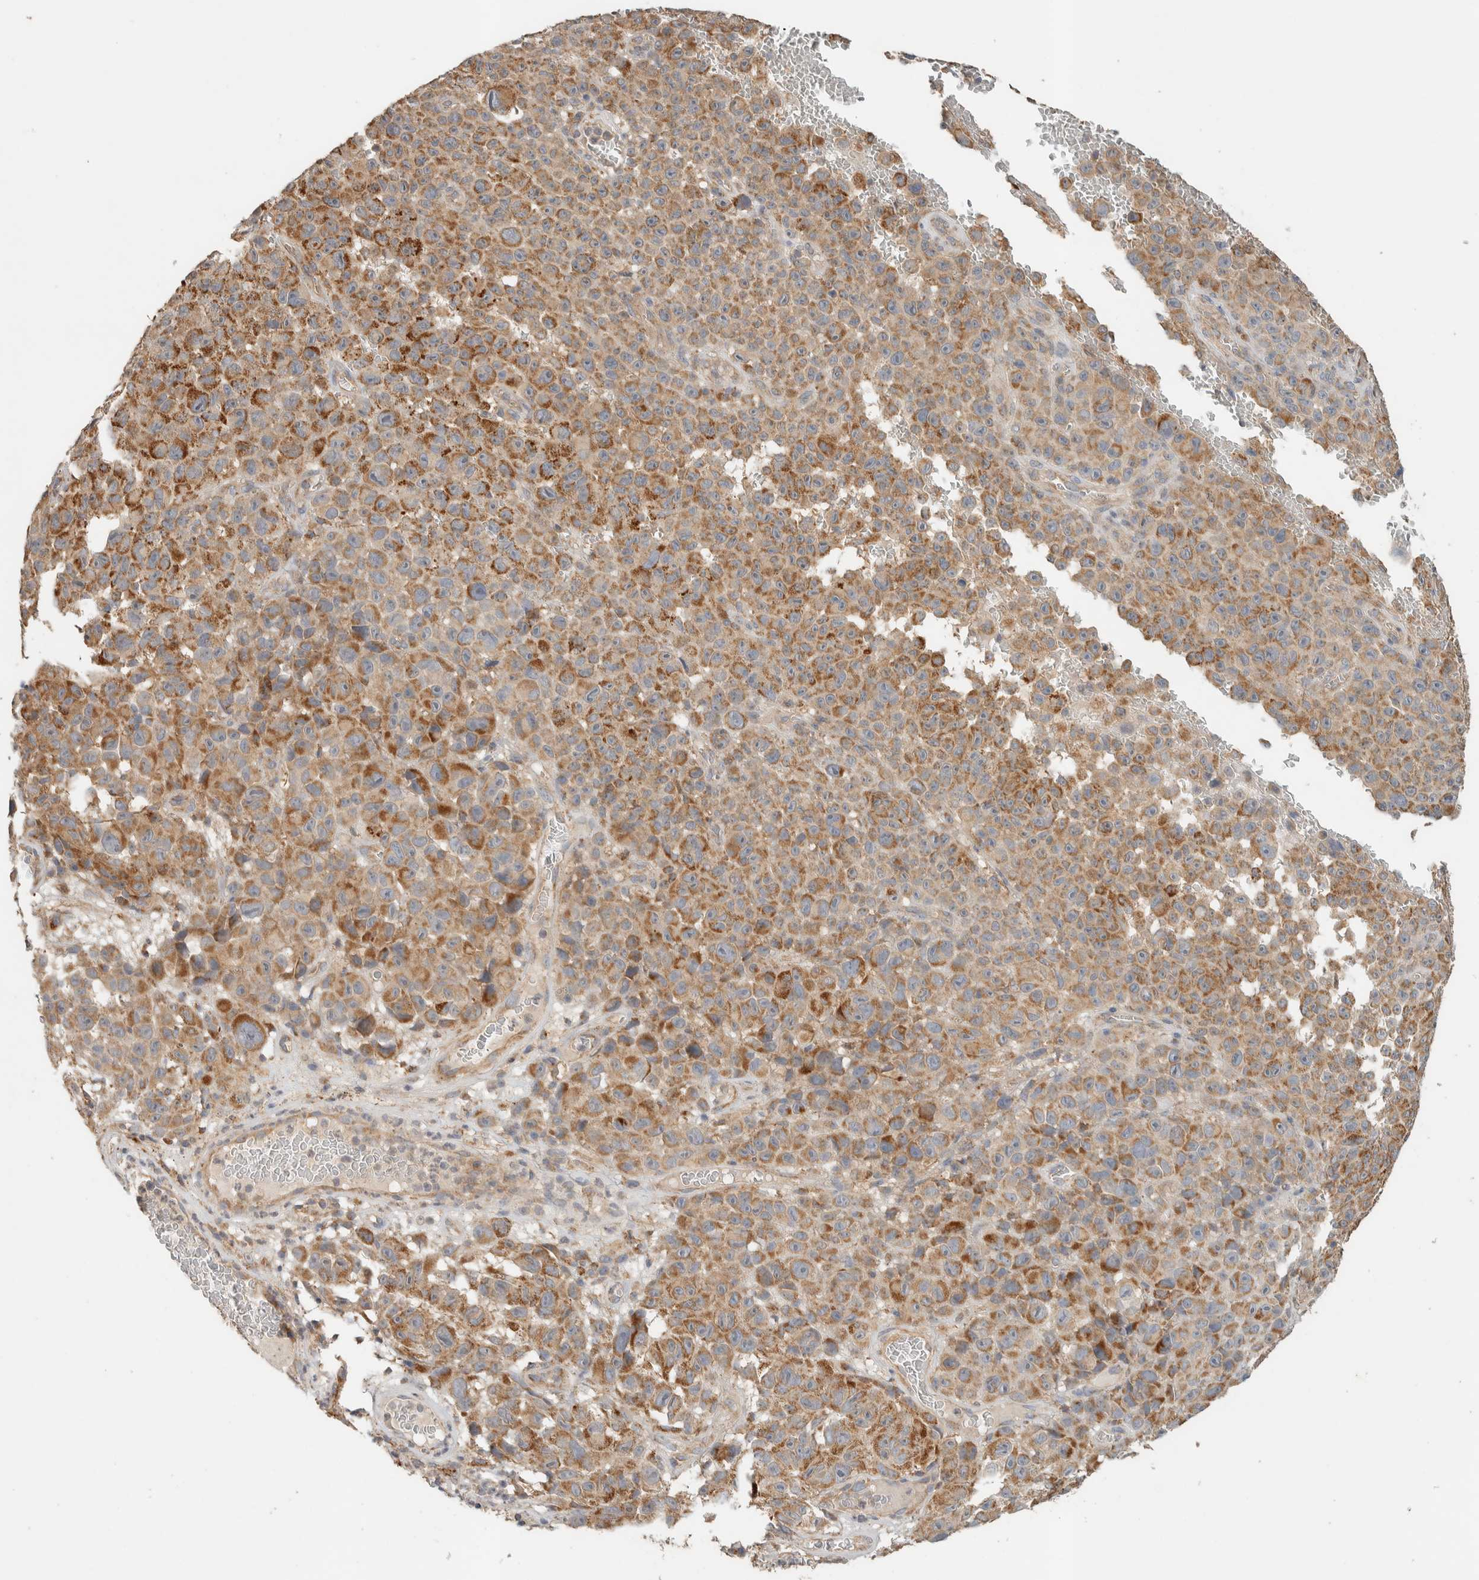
{"staining": {"intensity": "moderate", "quantity": ">75%", "location": "cytoplasmic/membranous"}, "tissue": "melanoma", "cell_type": "Tumor cells", "image_type": "cancer", "snomed": [{"axis": "morphology", "description": "Malignant melanoma, NOS"}, {"axis": "topography", "description": "Skin"}], "caption": "Protein staining exhibits moderate cytoplasmic/membranous positivity in about >75% of tumor cells in malignant melanoma.", "gene": "PDE7B", "patient": {"sex": "female", "age": 82}}